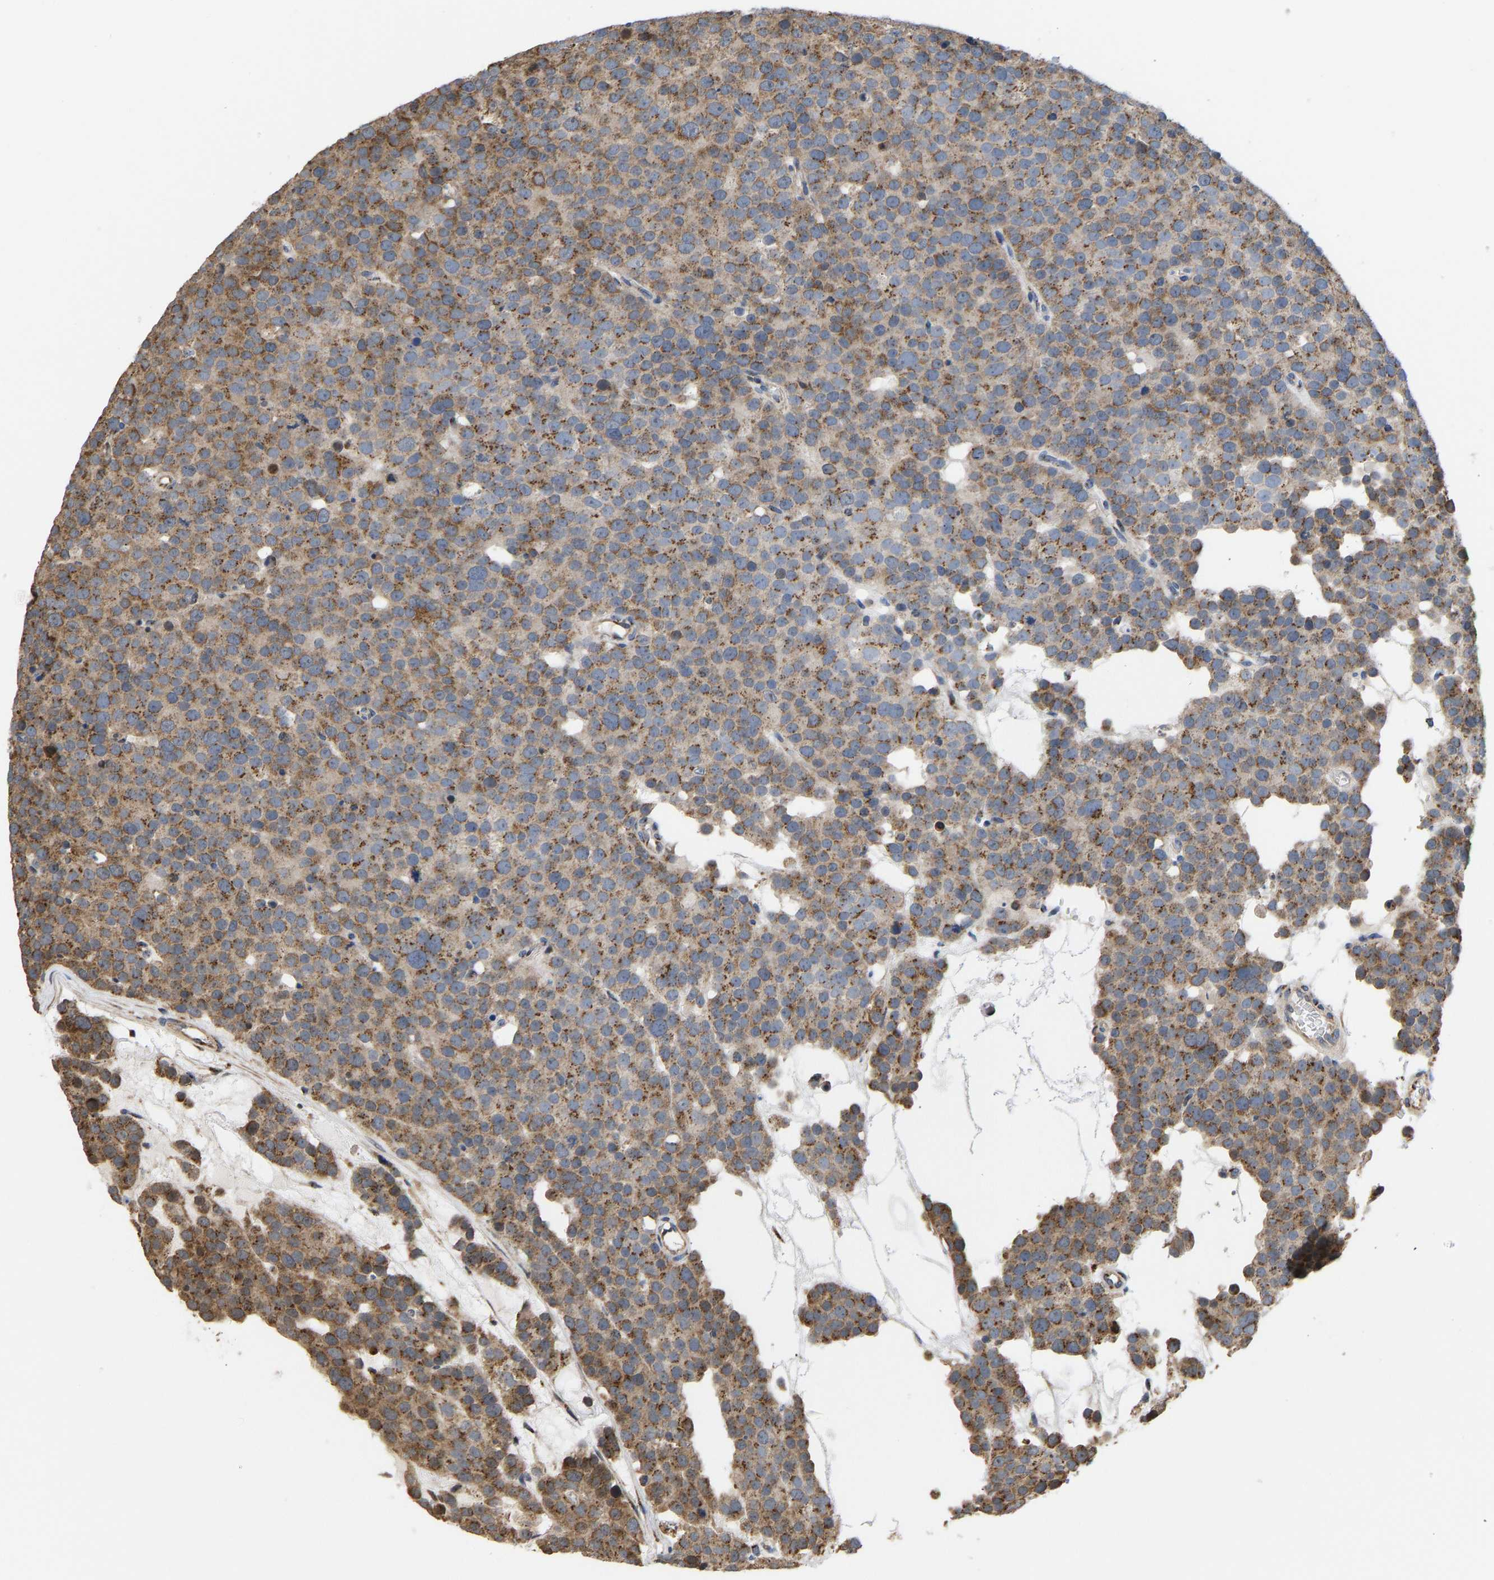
{"staining": {"intensity": "moderate", "quantity": ">75%", "location": "cytoplasmic/membranous"}, "tissue": "testis cancer", "cell_type": "Tumor cells", "image_type": "cancer", "snomed": [{"axis": "morphology", "description": "Seminoma, NOS"}, {"axis": "topography", "description": "Testis"}], "caption": "A medium amount of moderate cytoplasmic/membranous expression is seen in about >75% of tumor cells in seminoma (testis) tissue. The protein of interest is shown in brown color, while the nuclei are stained blue.", "gene": "YIPF4", "patient": {"sex": "male", "age": 71}}